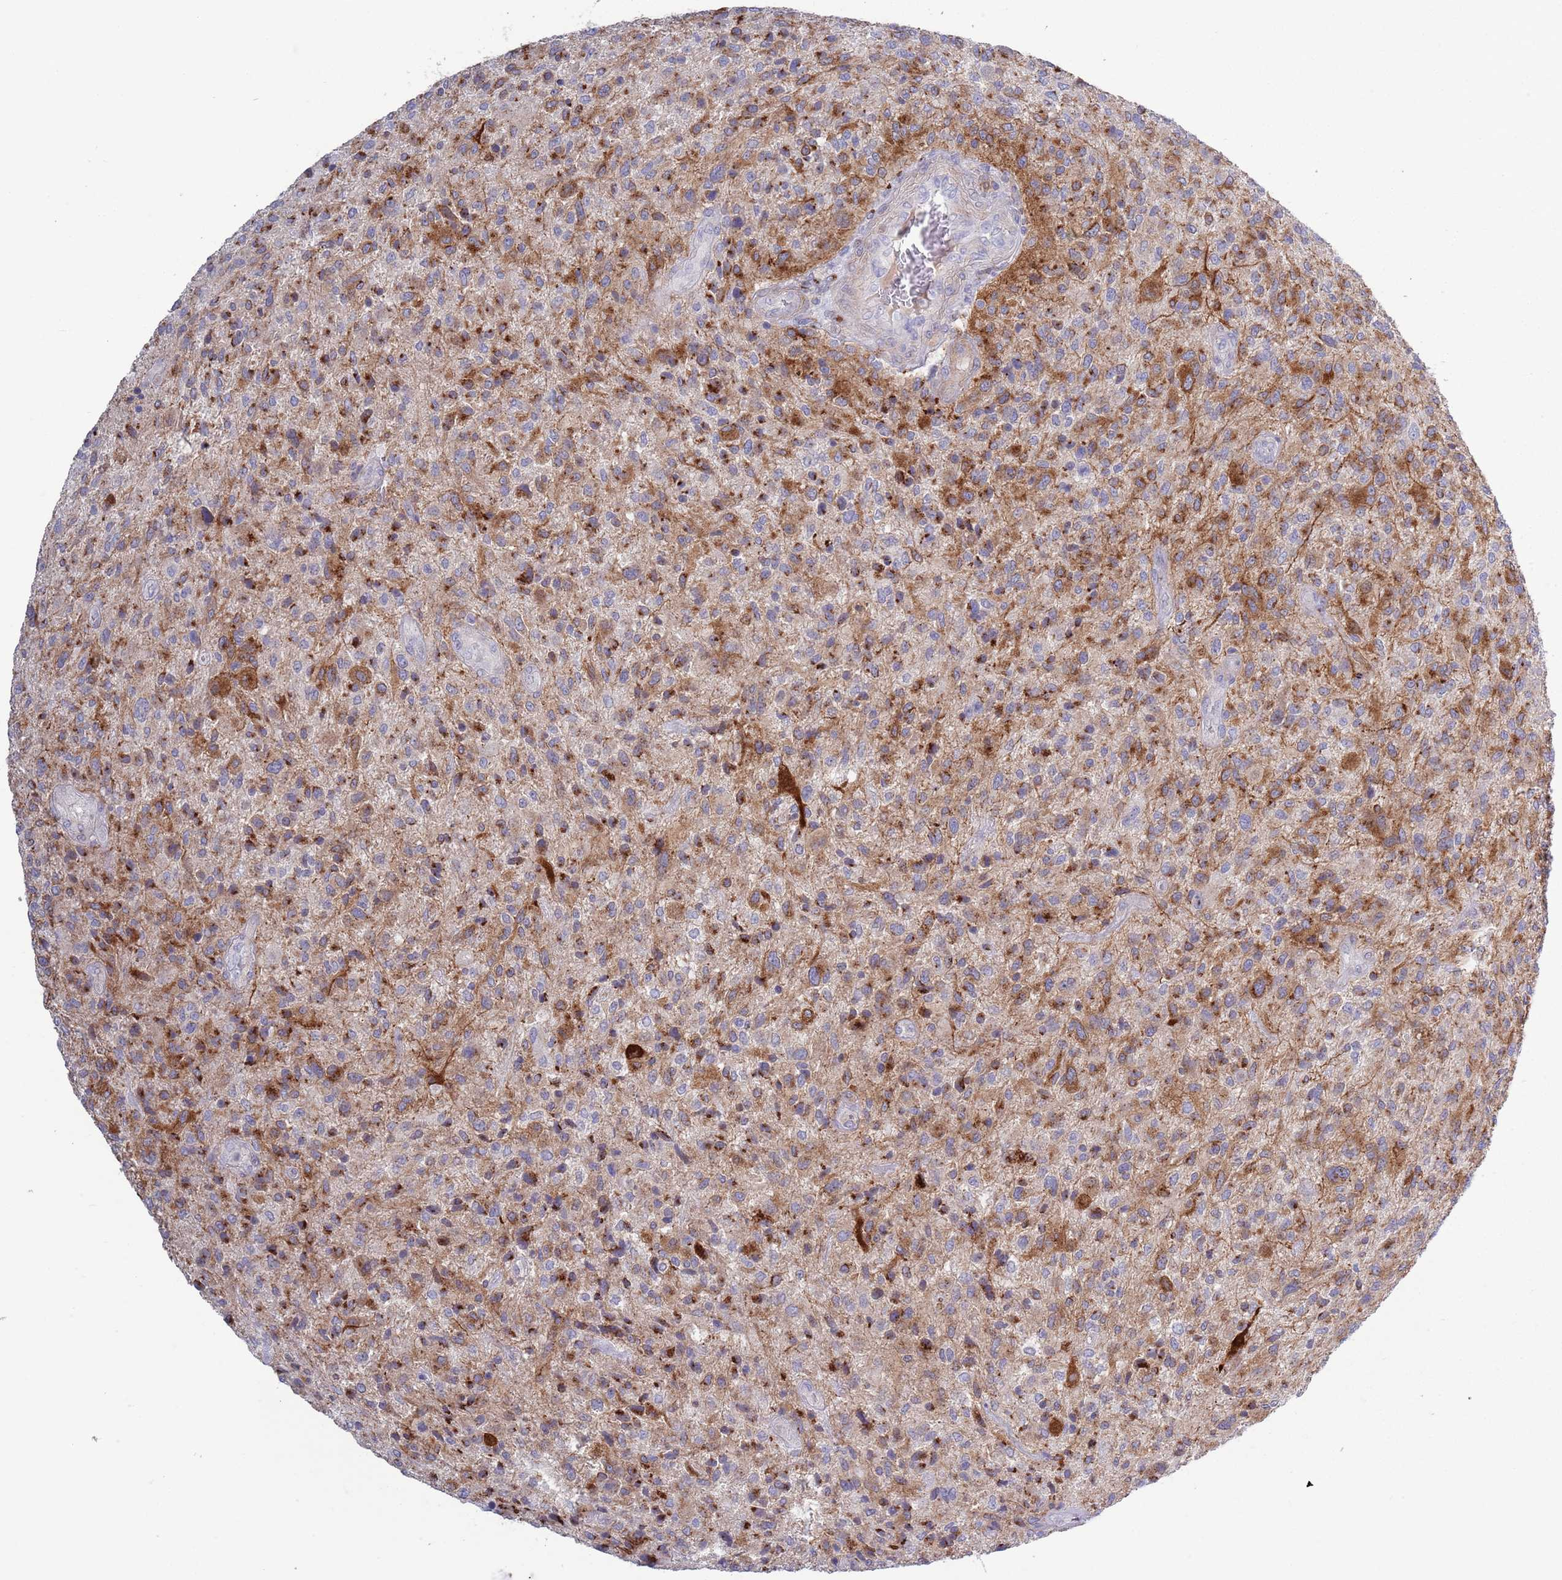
{"staining": {"intensity": "moderate", "quantity": "25%-75%", "location": "cytoplasmic/membranous"}, "tissue": "glioma", "cell_type": "Tumor cells", "image_type": "cancer", "snomed": [{"axis": "morphology", "description": "Glioma, malignant, High grade"}, {"axis": "topography", "description": "Brain"}], "caption": "An image of glioma stained for a protein reveals moderate cytoplasmic/membranous brown staining in tumor cells.", "gene": "ACSBG1", "patient": {"sex": "male", "age": 47}}